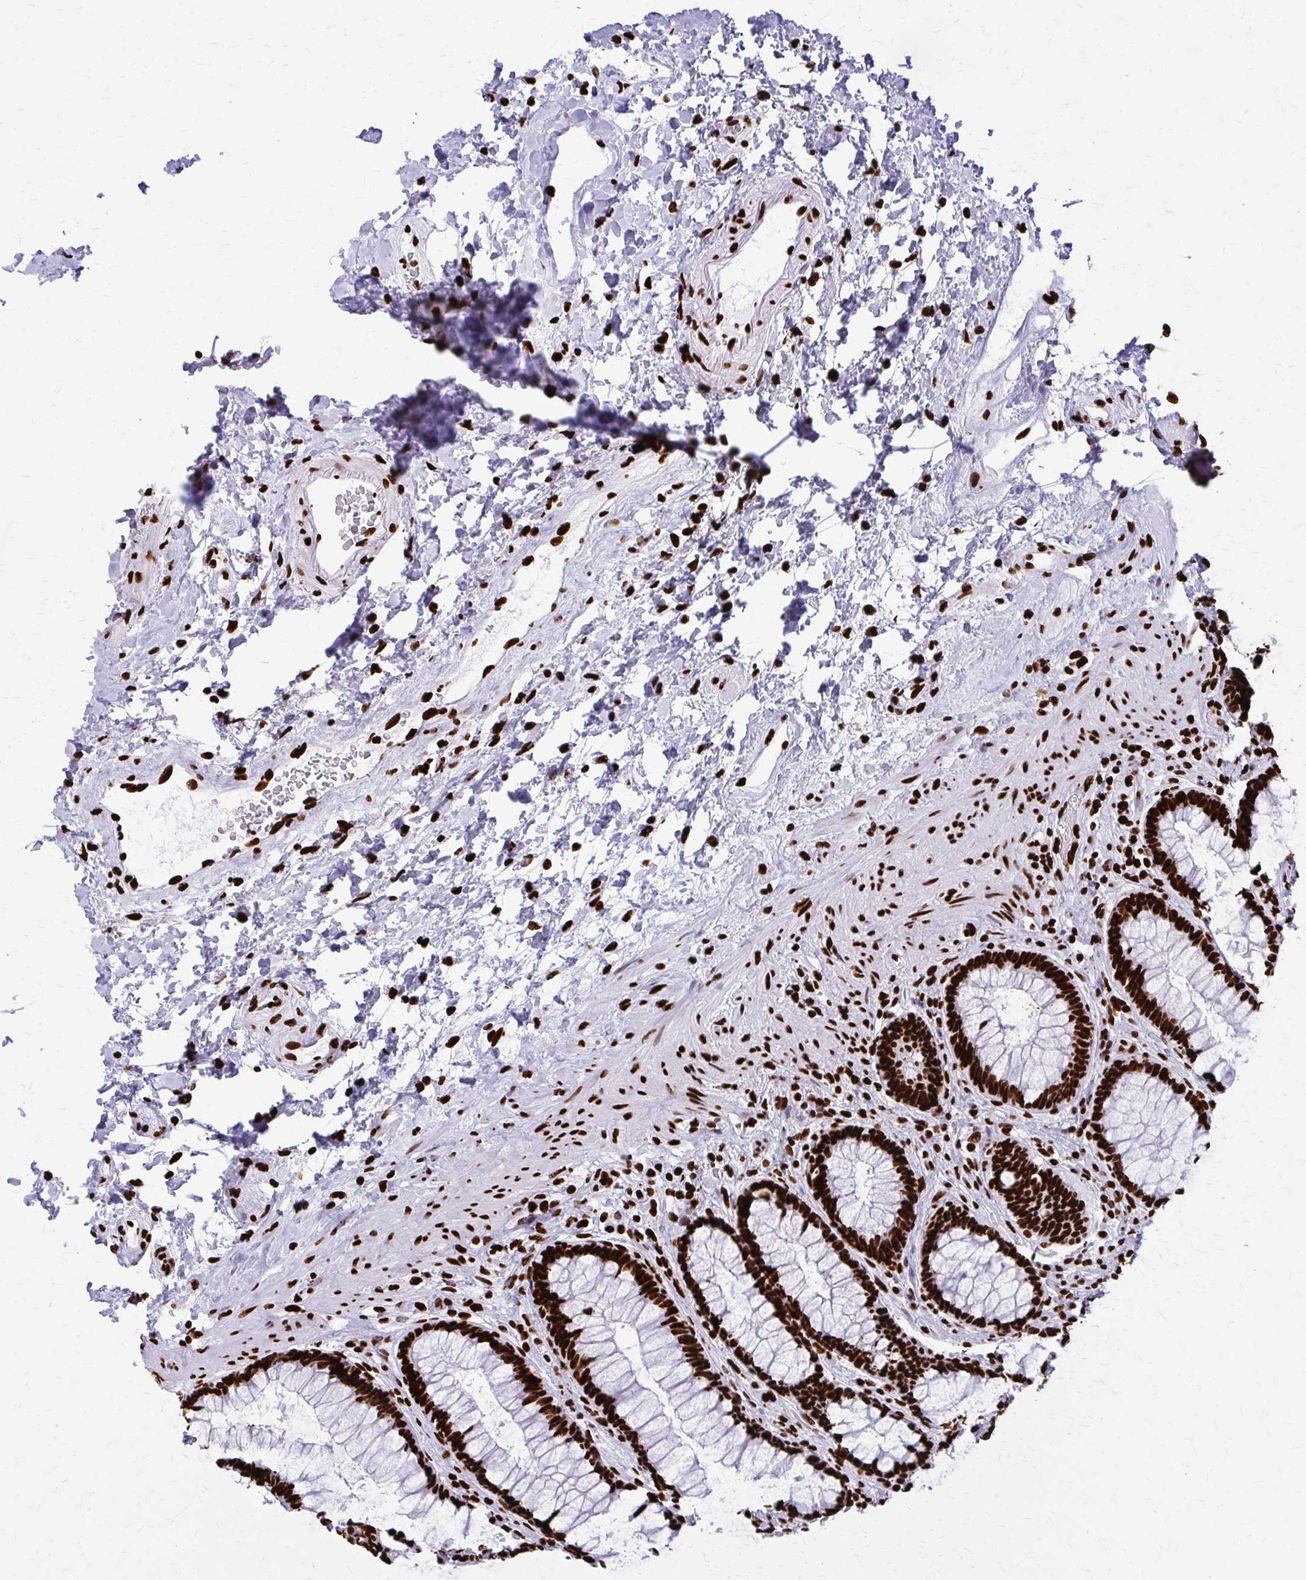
{"staining": {"intensity": "strong", "quantity": ">75%", "location": "nuclear"}, "tissue": "rectum", "cell_type": "Glandular cells", "image_type": "normal", "snomed": [{"axis": "morphology", "description": "Normal tissue, NOS"}, {"axis": "topography", "description": "Rectum"}], "caption": "This image displays immunohistochemistry (IHC) staining of normal human rectum, with high strong nuclear expression in about >75% of glandular cells.", "gene": "SFPQ", "patient": {"sex": "male", "age": 72}}